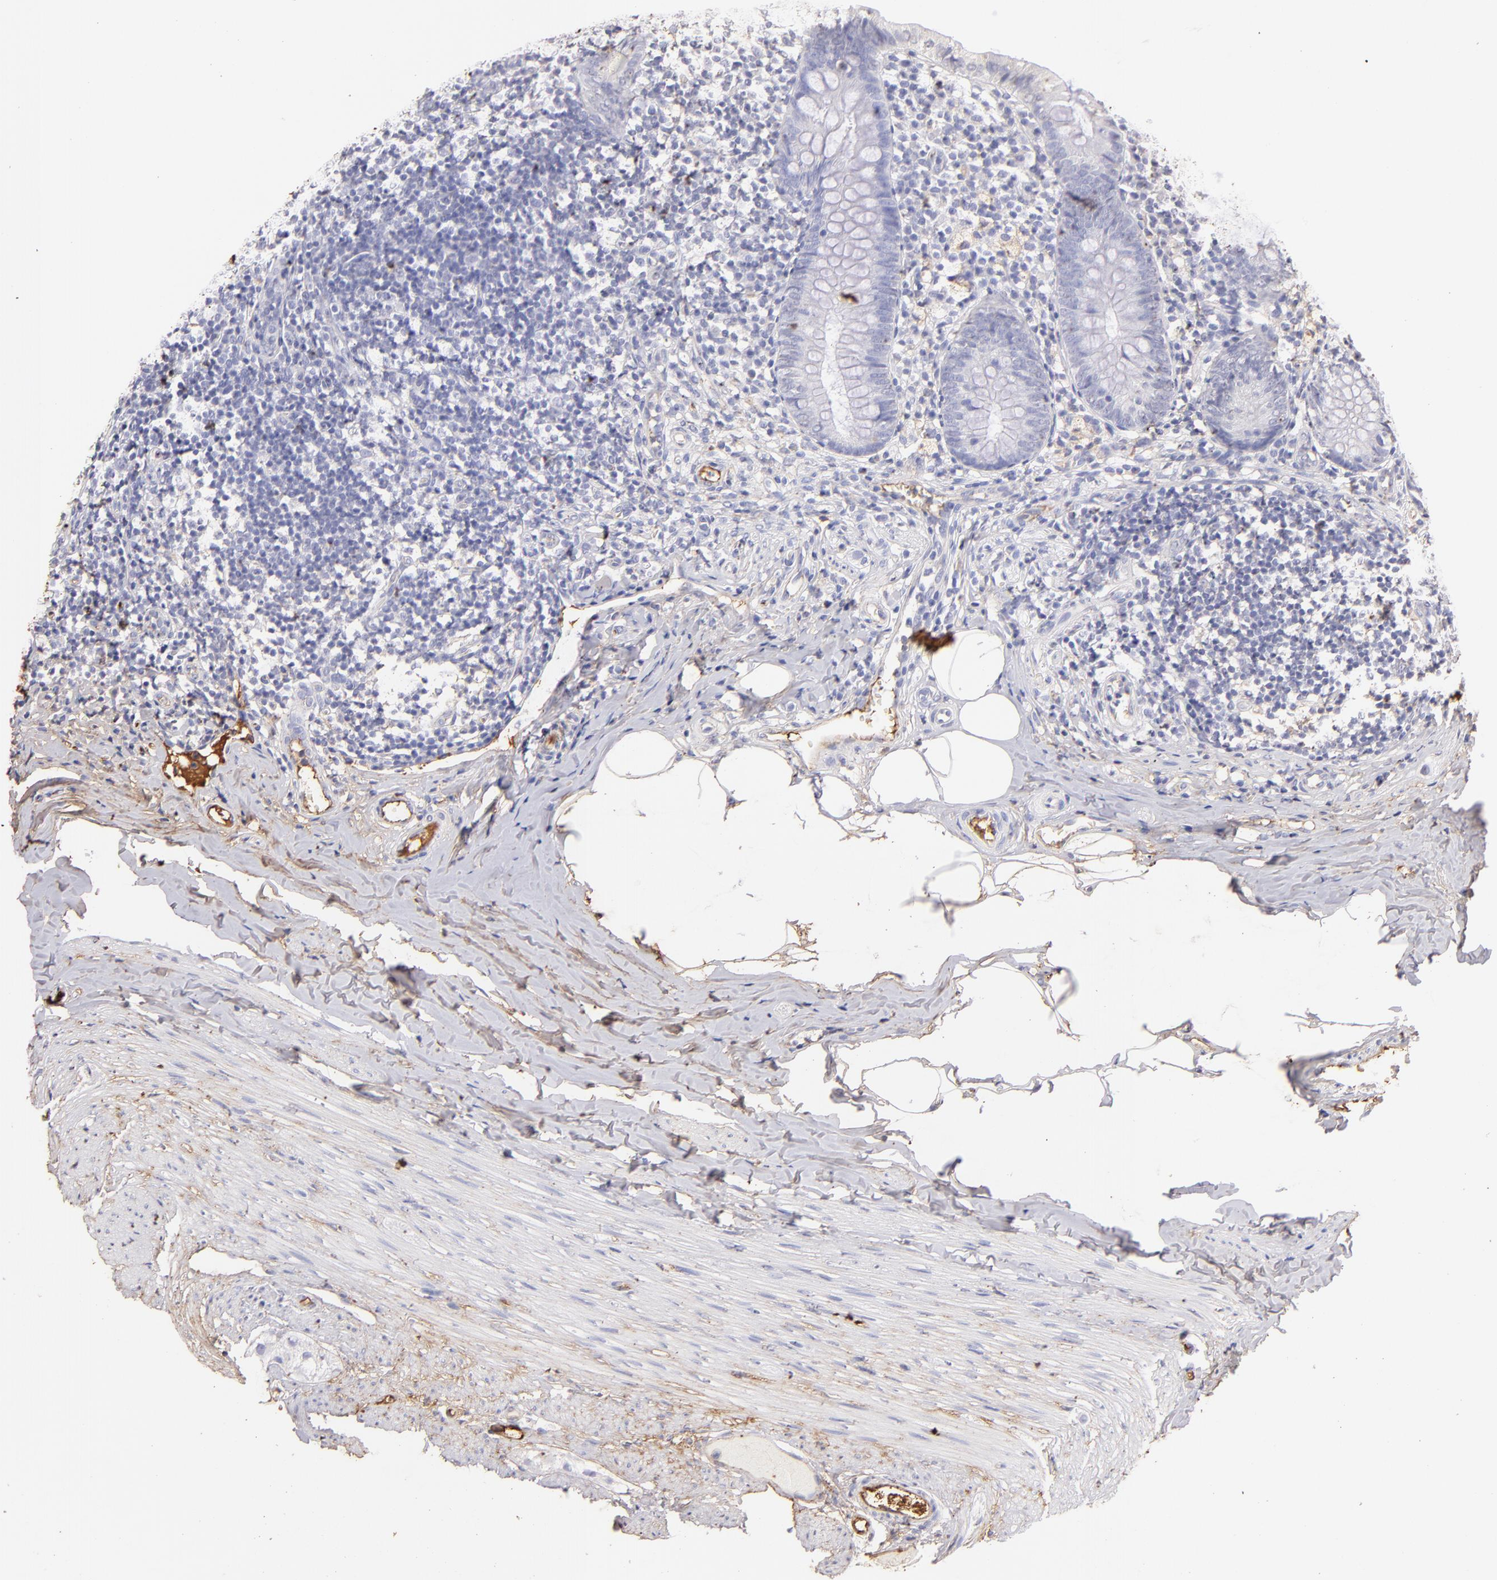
{"staining": {"intensity": "negative", "quantity": "none", "location": "none"}, "tissue": "appendix", "cell_type": "Glandular cells", "image_type": "normal", "snomed": [{"axis": "morphology", "description": "Normal tissue, NOS"}, {"axis": "topography", "description": "Appendix"}], "caption": "Immunohistochemical staining of benign appendix reveals no significant expression in glandular cells.", "gene": "FGB", "patient": {"sex": "female", "age": 9}}